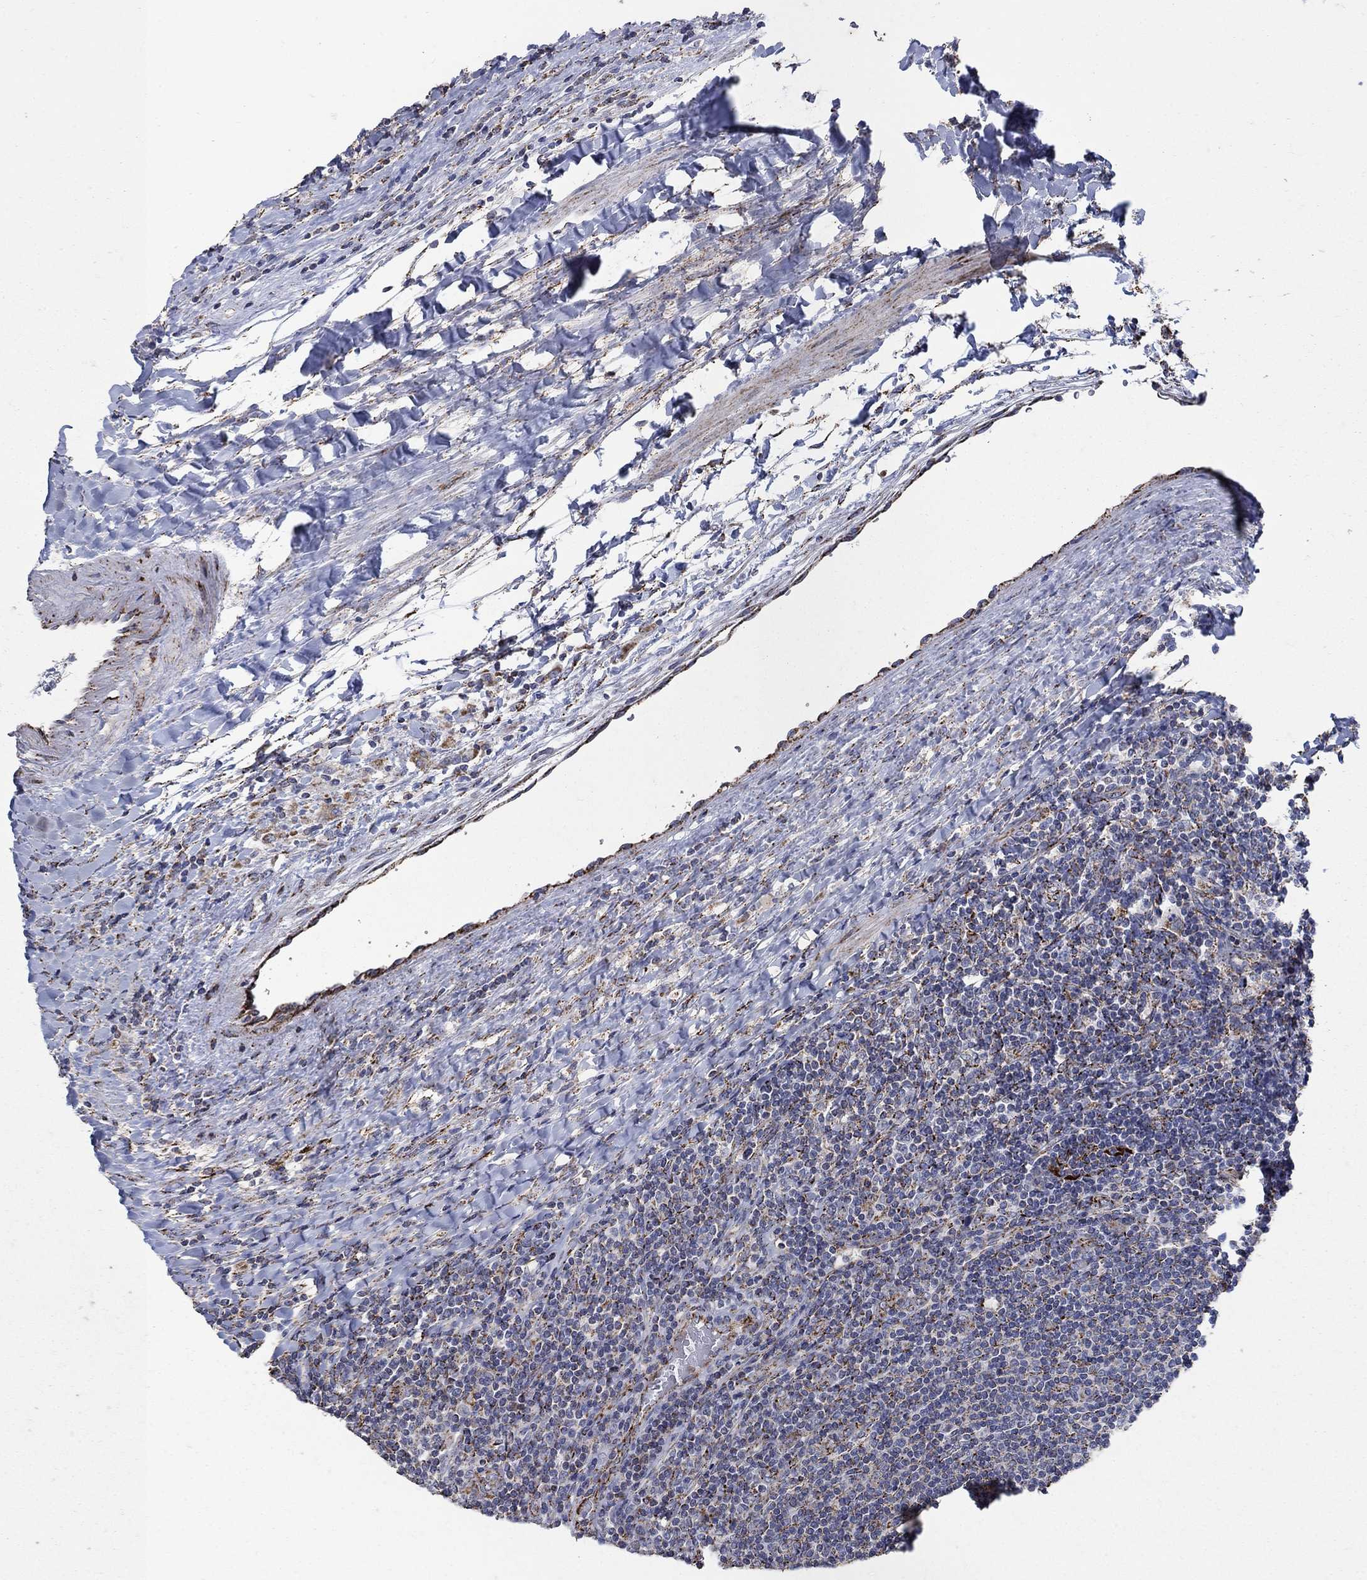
{"staining": {"intensity": "negative", "quantity": "none", "location": "none"}, "tissue": "lymphoma", "cell_type": "Tumor cells", "image_type": "cancer", "snomed": [{"axis": "morphology", "description": "Hodgkin's disease, NOS"}, {"axis": "topography", "description": "Lymph node"}], "caption": "IHC histopathology image of neoplastic tissue: lymphoma stained with DAB exhibits no significant protein expression in tumor cells.", "gene": "PNPLA2", "patient": {"sex": "male", "age": 40}}